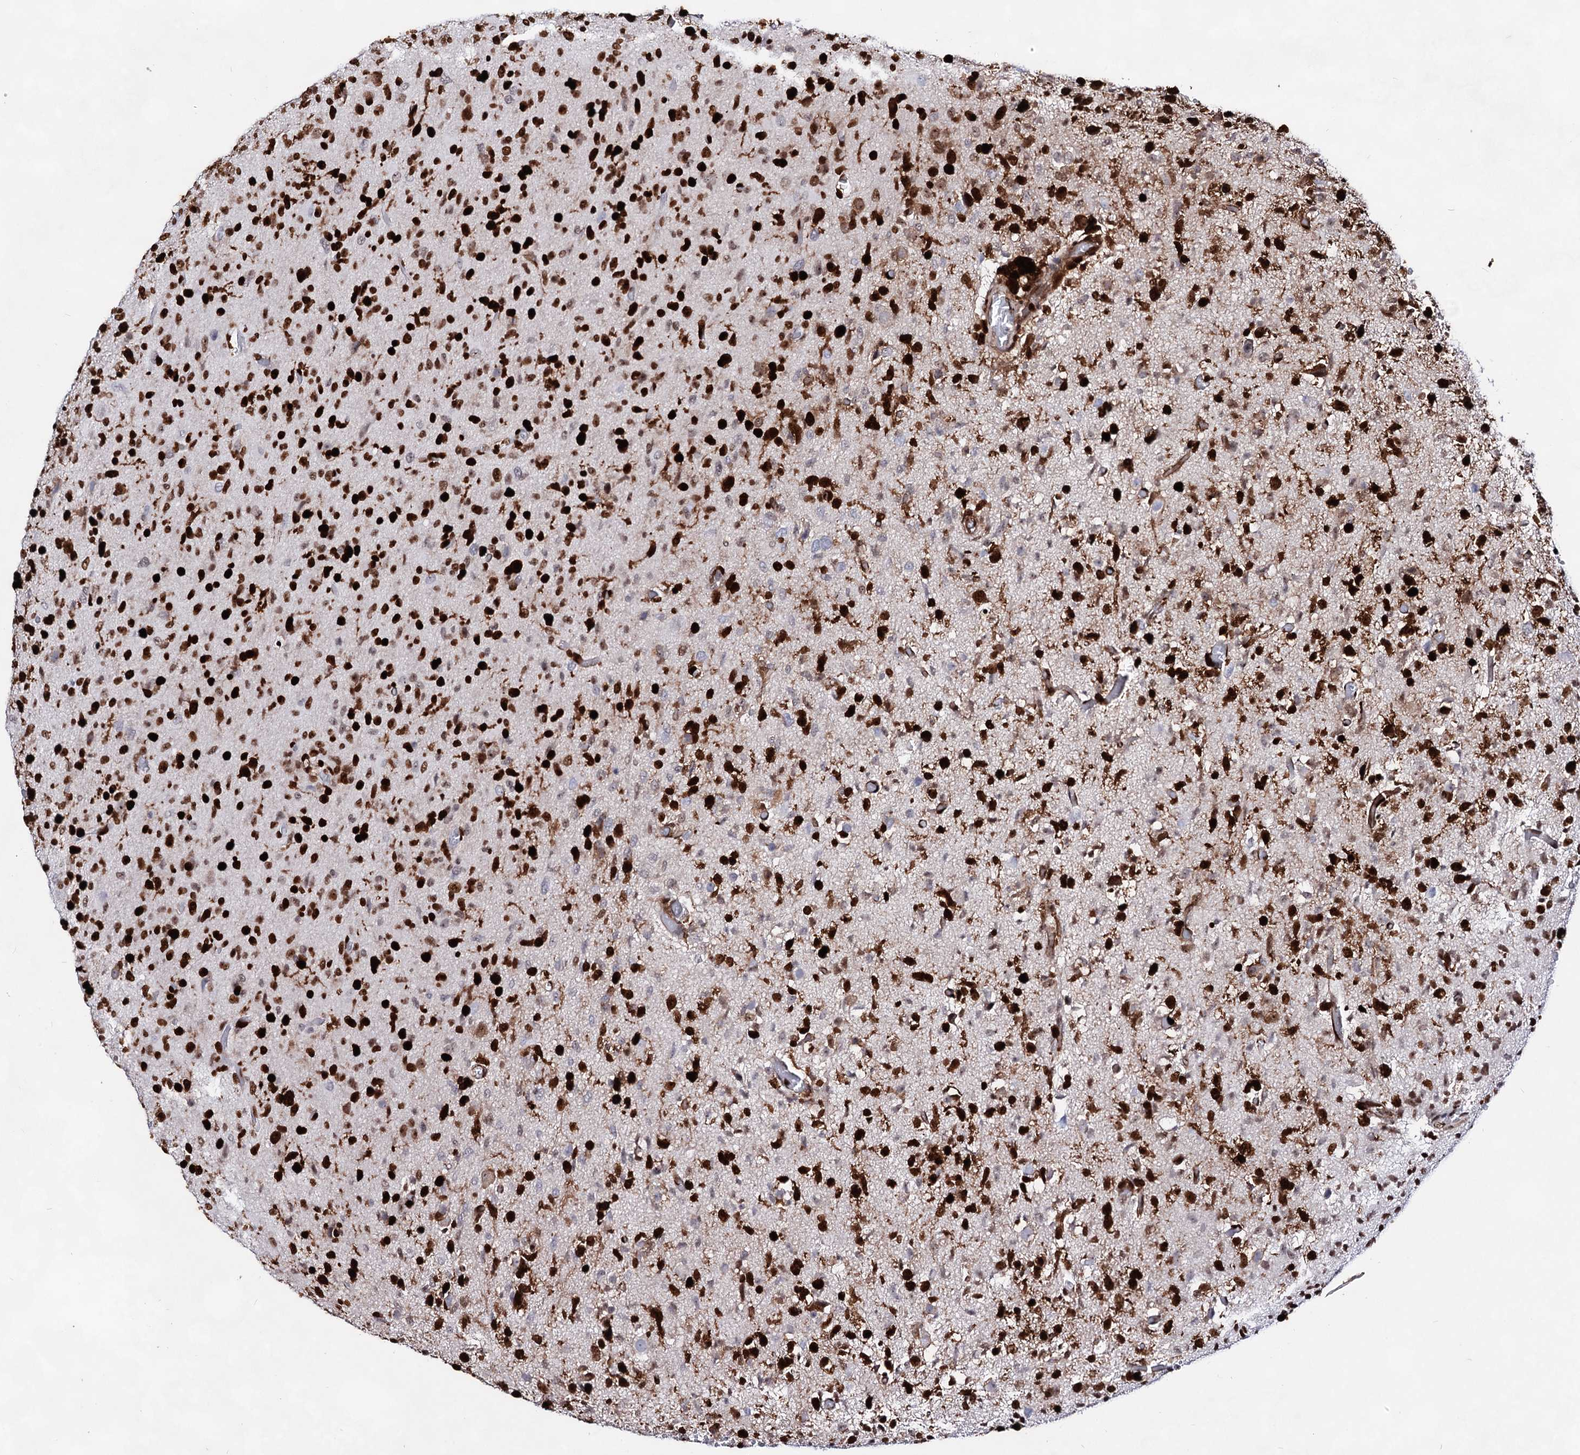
{"staining": {"intensity": "strong", "quantity": ">75%", "location": "nuclear"}, "tissue": "glioma", "cell_type": "Tumor cells", "image_type": "cancer", "snomed": [{"axis": "morphology", "description": "Glioma, malignant, High grade"}, {"axis": "topography", "description": "Brain"}], "caption": "High-power microscopy captured an immunohistochemistry (IHC) micrograph of glioma, revealing strong nuclear expression in approximately >75% of tumor cells. (Stains: DAB (3,3'-diaminobenzidine) in brown, nuclei in blue, Microscopy: brightfield microscopy at high magnification).", "gene": "HMGB2", "patient": {"sex": "female", "age": 57}}